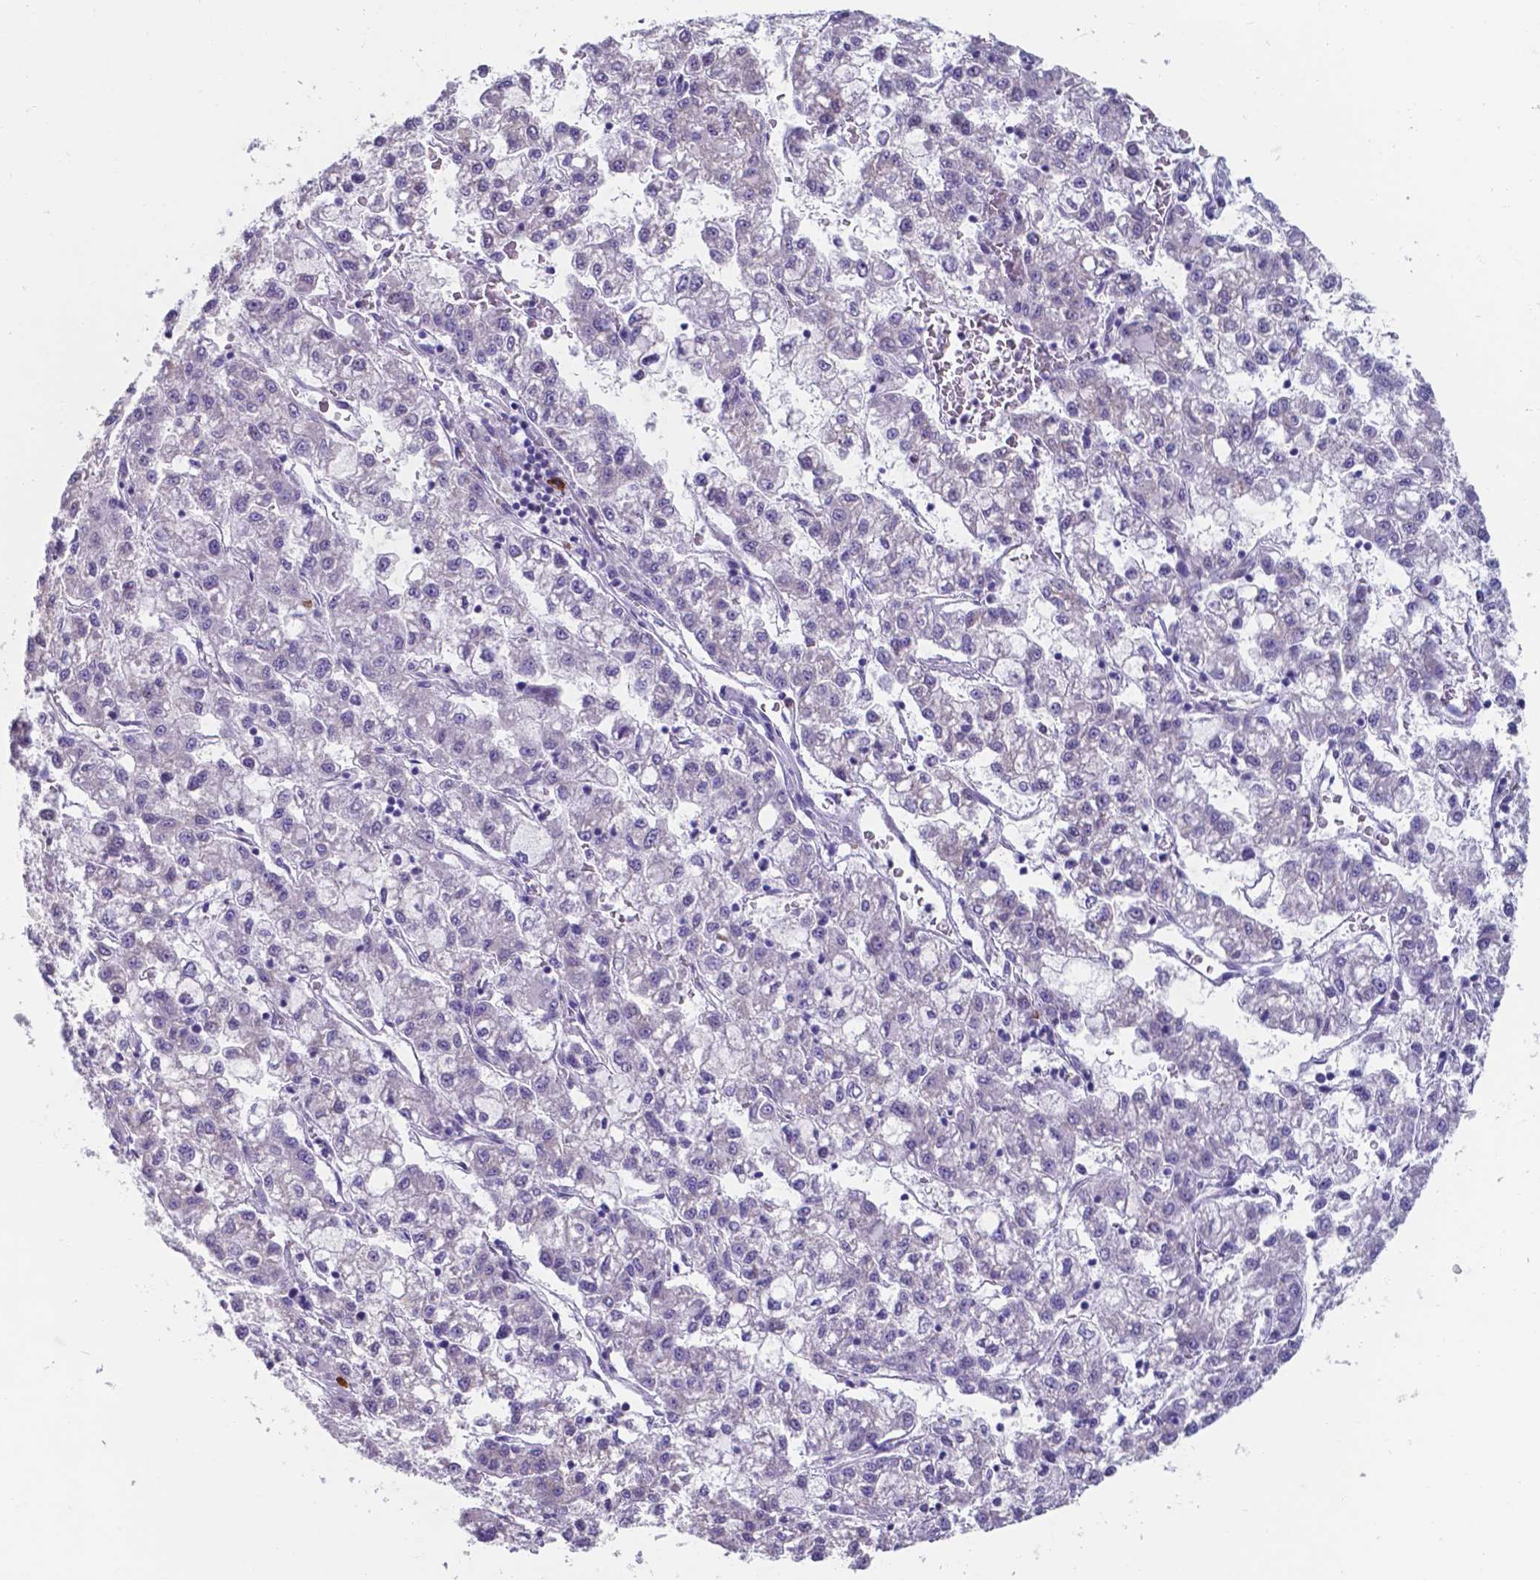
{"staining": {"intensity": "negative", "quantity": "none", "location": "none"}, "tissue": "liver cancer", "cell_type": "Tumor cells", "image_type": "cancer", "snomed": [{"axis": "morphology", "description": "Carcinoma, Hepatocellular, NOS"}, {"axis": "topography", "description": "Liver"}], "caption": "Photomicrograph shows no significant protein staining in tumor cells of liver hepatocellular carcinoma. (DAB (3,3'-diaminobenzidine) IHC, high magnification).", "gene": "UBE2J1", "patient": {"sex": "male", "age": 40}}